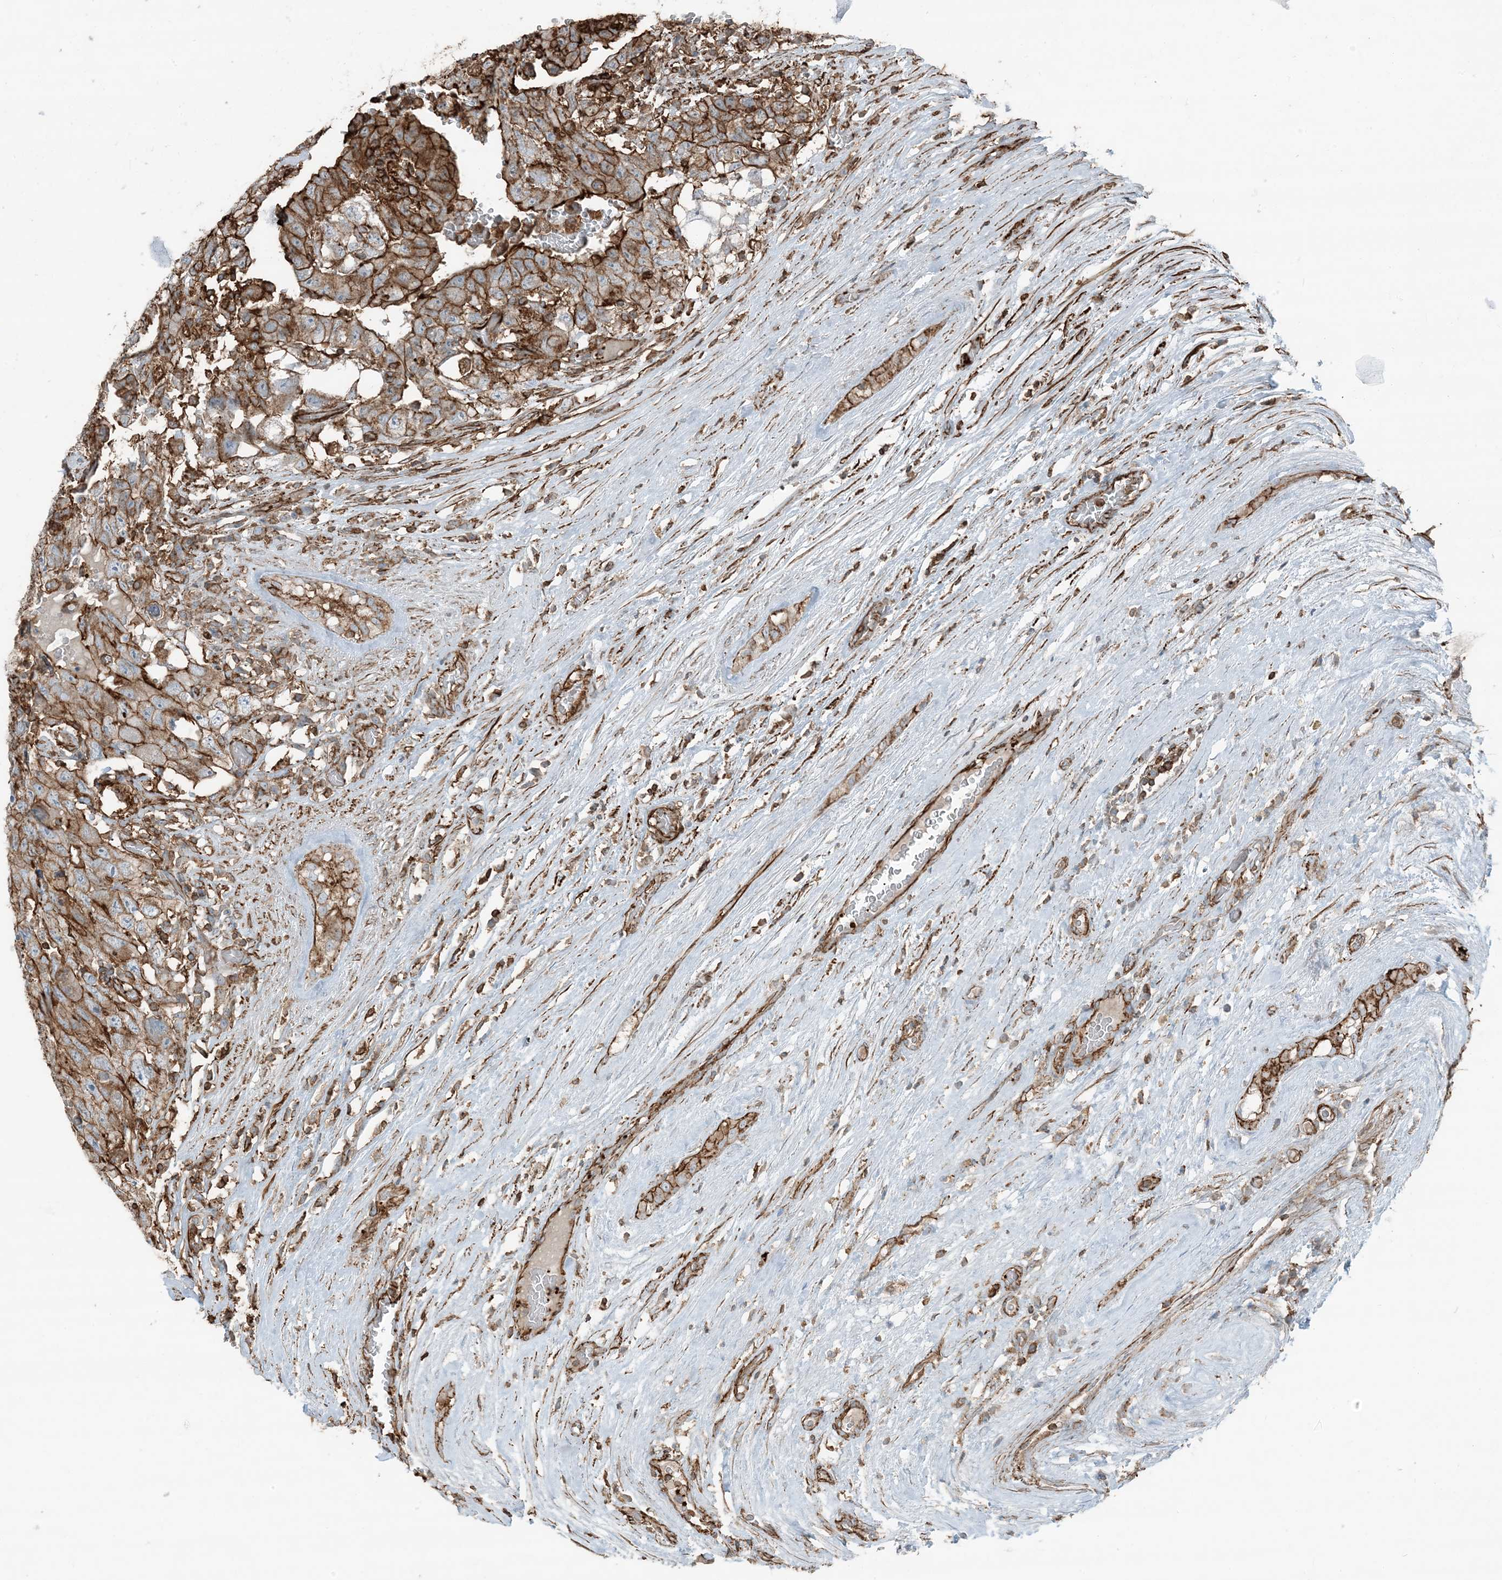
{"staining": {"intensity": "strong", "quantity": ">75%", "location": "cytoplasmic/membranous"}, "tissue": "testis cancer", "cell_type": "Tumor cells", "image_type": "cancer", "snomed": [{"axis": "morphology", "description": "Carcinoma, Embryonal, NOS"}, {"axis": "topography", "description": "Testis"}], "caption": "A photomicrograph of human embryonal carcinoma (testis) stained for a protein exhibits strong cytoplasmic/membranous brown staining in tumor cells.", "gene": "APOBEC3C", "patient": {"sex": "male", "age": 26}}